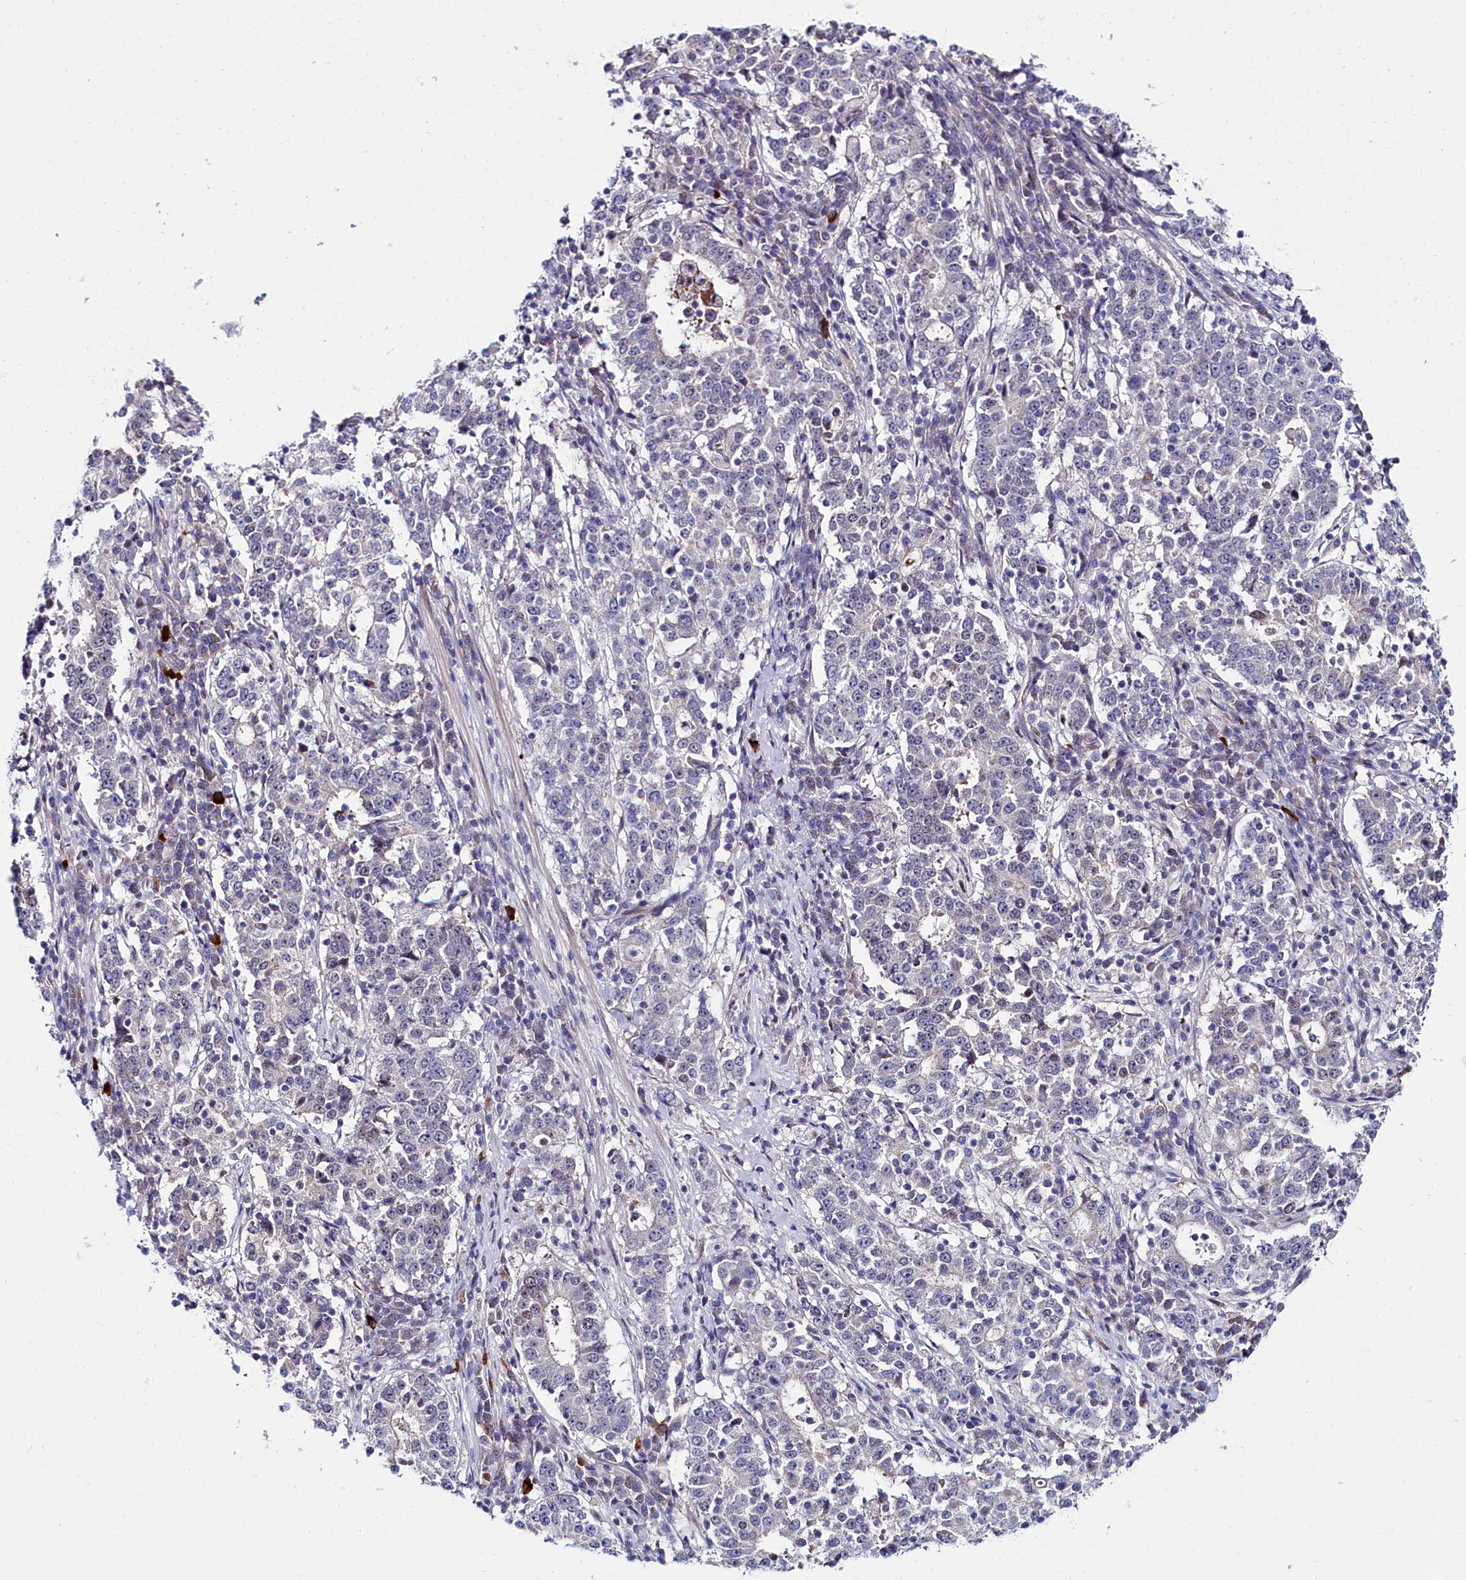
{"staining": {"intensity": "negative", "quantity": "none", "location": "none"}, "tissue": "stomach cancer", "cell_type": "Tumor cells", "image_type": "cancer", "snomed": [{"axis": "morphology", "description": "Adenocarcinoma, NOS"}, {"axis": "topography", "description": "Stomach"}], "caption": "DAB immunohistochemical staining of human adenocarcinoma (stomach) reveals no significant staining in tumor cells.", "gene": "KCTD18", "patient": {"sex": "male", "age": 59}}